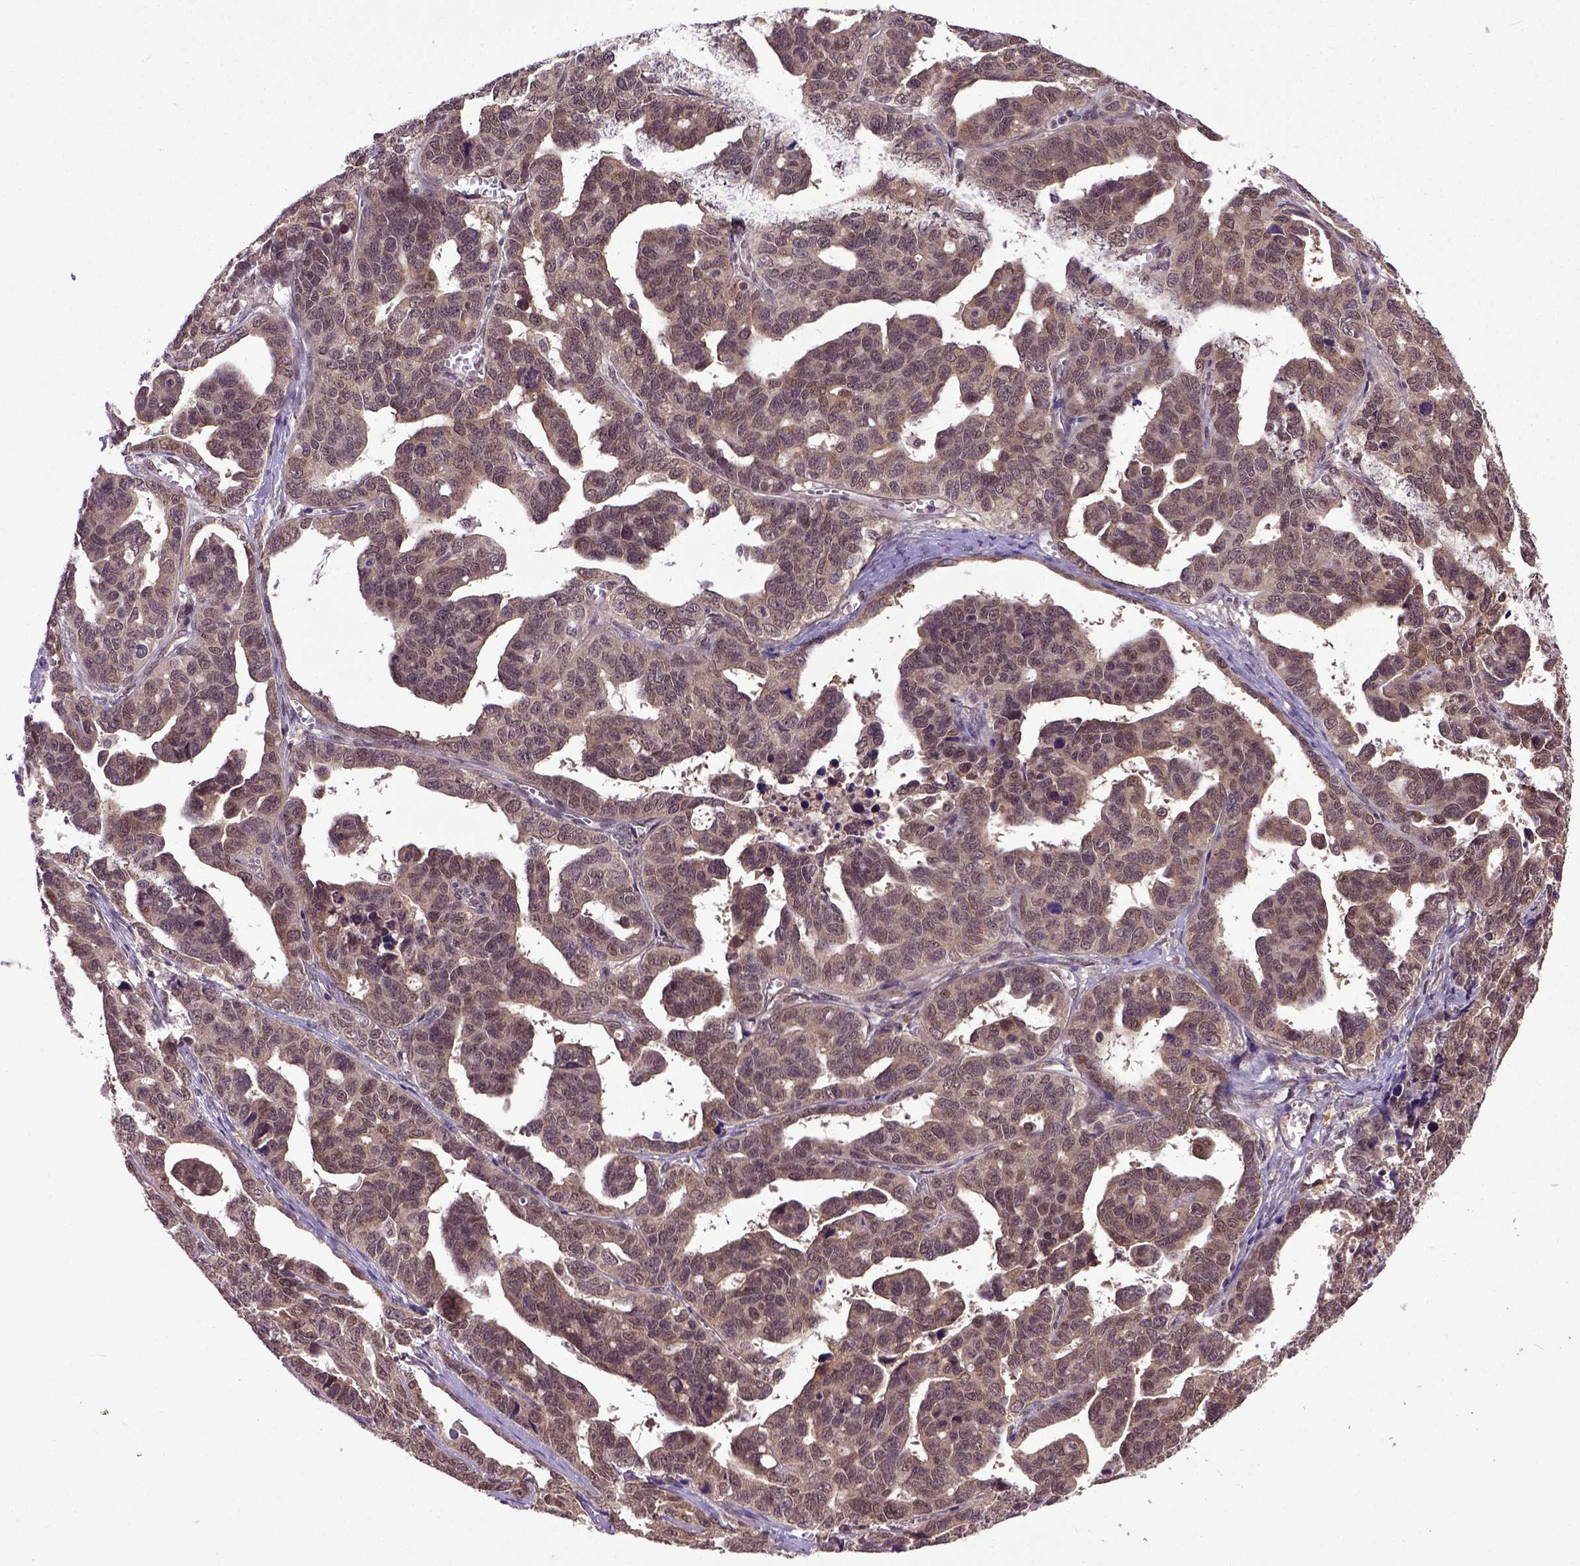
{"staining": {"intensity": "moderate", "quantity": ">75%", "location": "cytoplasmic/membranous"}, "tissue": "ovarian cancer", "cell_type": "Tumor cells", "image_type": "cancer", "snomed": [{"axis": "morphology", "description": "Cystadenocarcinoma, serous, NOS"}, {"axis": "topography", "description": "Ovary"}], "caption": "An immunohistochemistry (IHC) histopathology image of neoplastic tissue is shown. Protein staining in brown shows moderate cytoplasmic/membranous positivity in ovarian cancer within tumor cells. (brown staining indicates protein expression, while blue staining denotes nuclei).", "gene": "UBA3", "patient": {"sex": "female", "age": 69}}